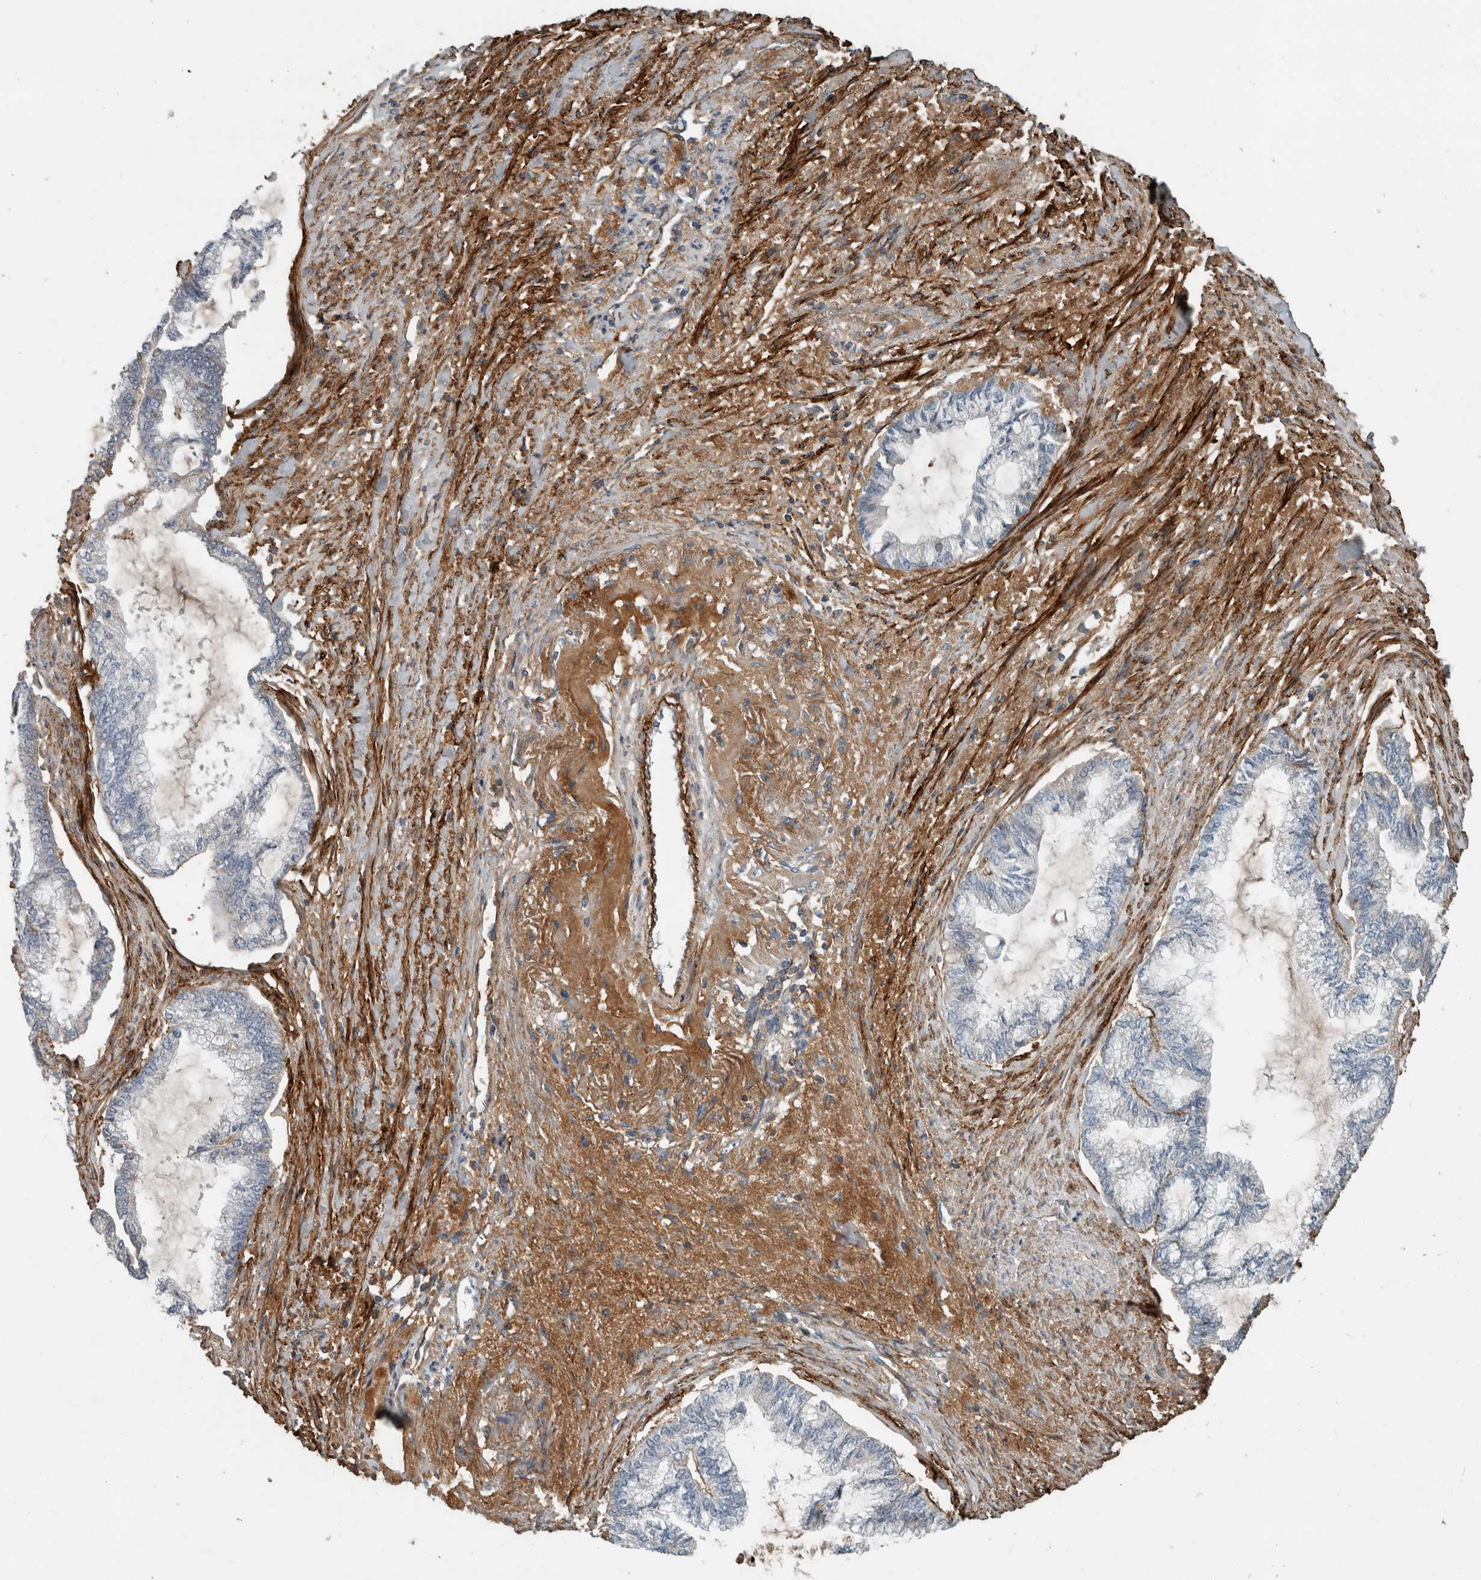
{"staining": {"intensity": "negative", "quantity": "none", "location": "none"}, "tissue": "endometrial cancer", "cell_type": "Tumor cells", "image_type": "cancer", "snomed": [{"axis": "morphology", "description": "Adenocarcinoma, NOS"}, {"axis": "topography", "description": "Endometrium"}], "caption": "High magnification brightfield microscopy of endometrial cancer (adenocarcinoma) stained with DAB (brown) and counterstained with hematoxylin (blue): tumor cells show no significant positivity. (DAB (3,3'-diaminobenzidine) immunohistochemistry (IHC) with hematoxylin counter stain).", "gene": "FN1", "patient": {"sex": "female", "age": 86}}